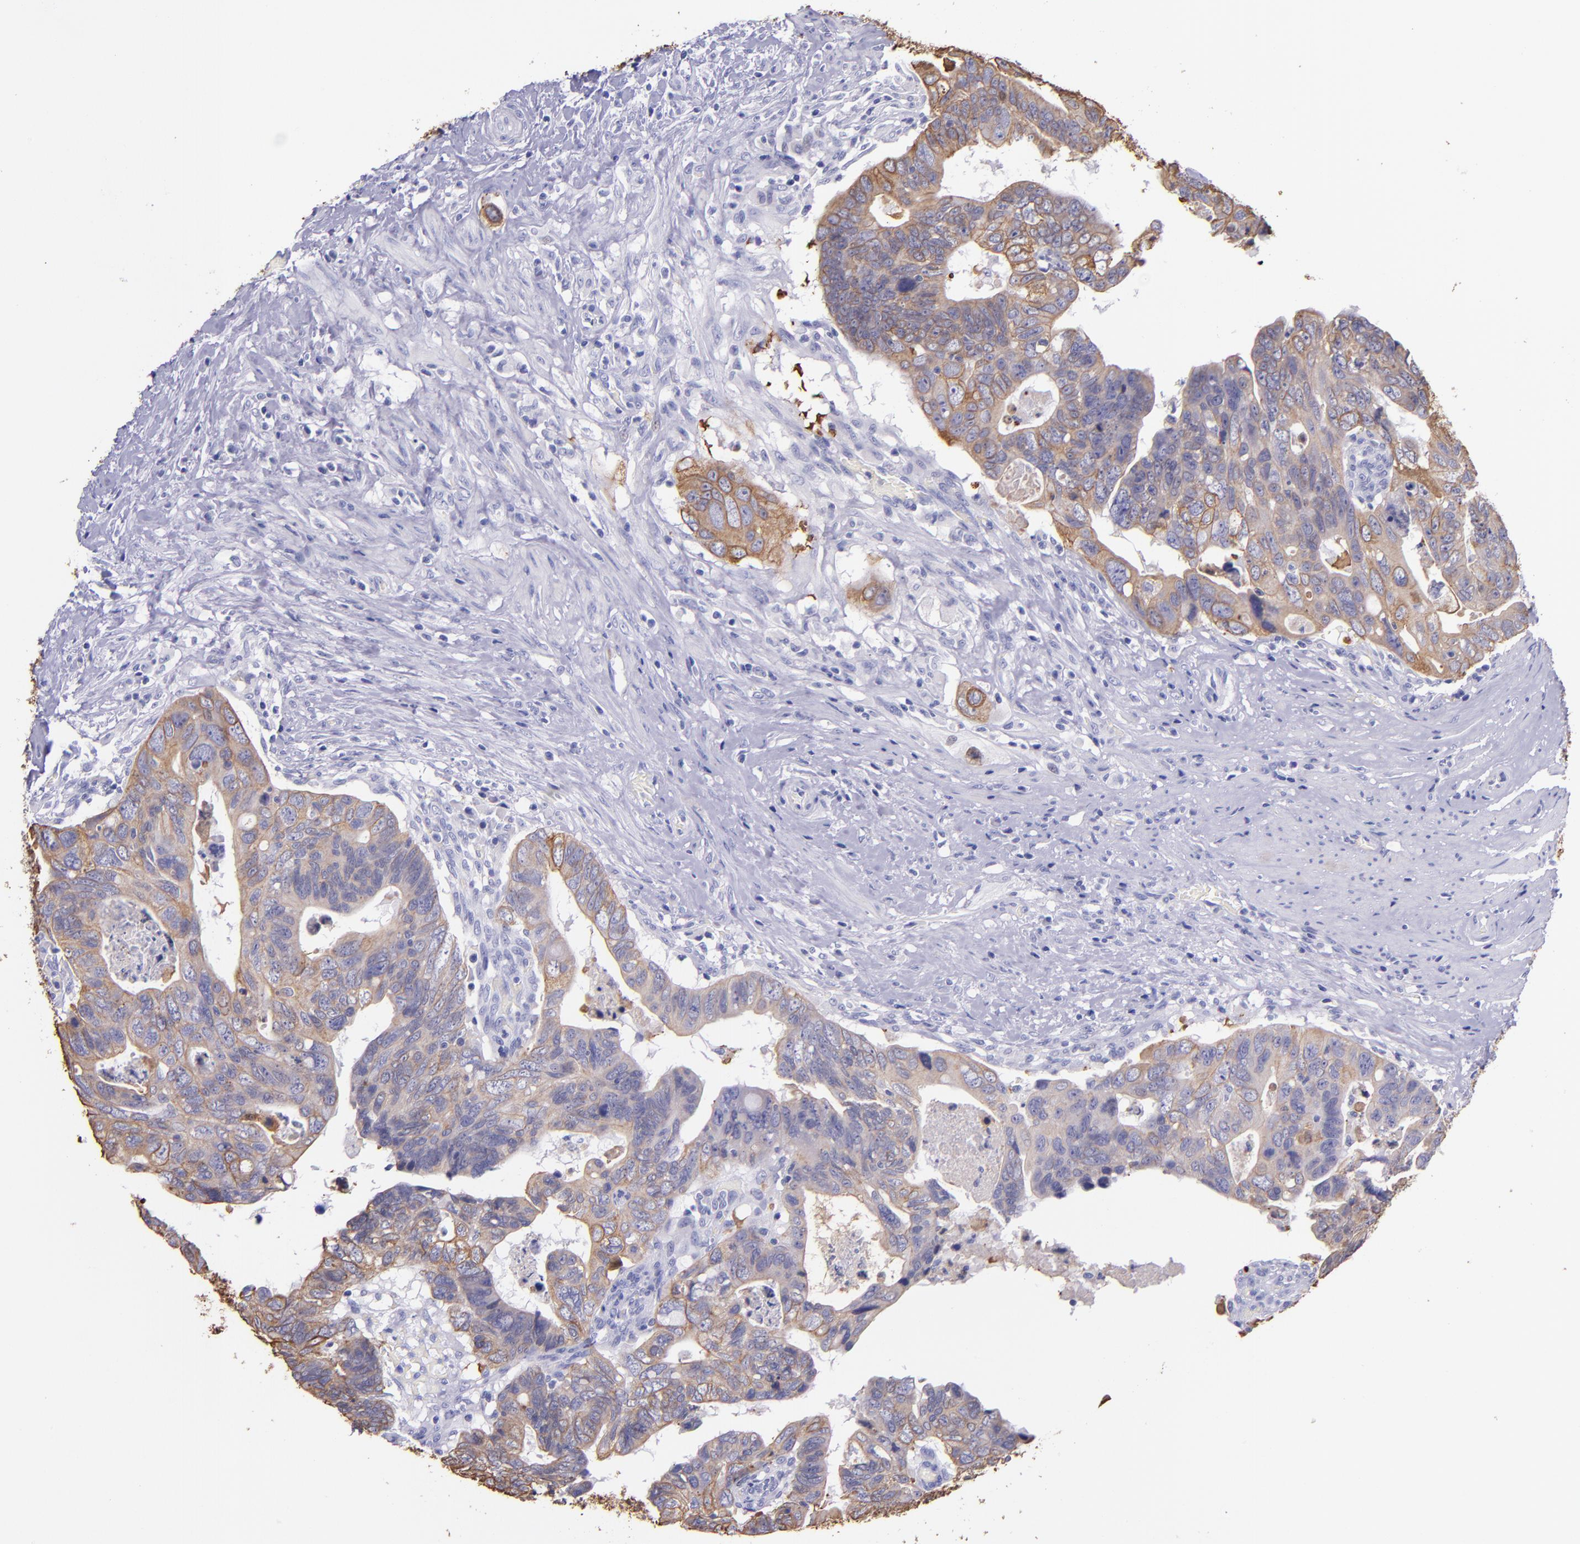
{"staining": {"intensity": "moderate", "quantity": "25%-75%", "location": "cytoplasmic/membranous"}, "tissue": "colorectal cancer", "cell_type": "Tumor cells", "image_type": "cancer", "snomed": [{"axis": "morphology", "description": "Adenocarcinoma, NOS"}, {"axis": "topography", "description": "Rectum"}], "caption": "A micrograph showing moderate cytoplasmic/membranous expression in approximately 25%-75% of tumor cells in adenocarcinoma (colorectal), as visualized by brown immunohistochemical staining.", "gene": "KRT4", "patient": {"sex": "male", "age": 53}}